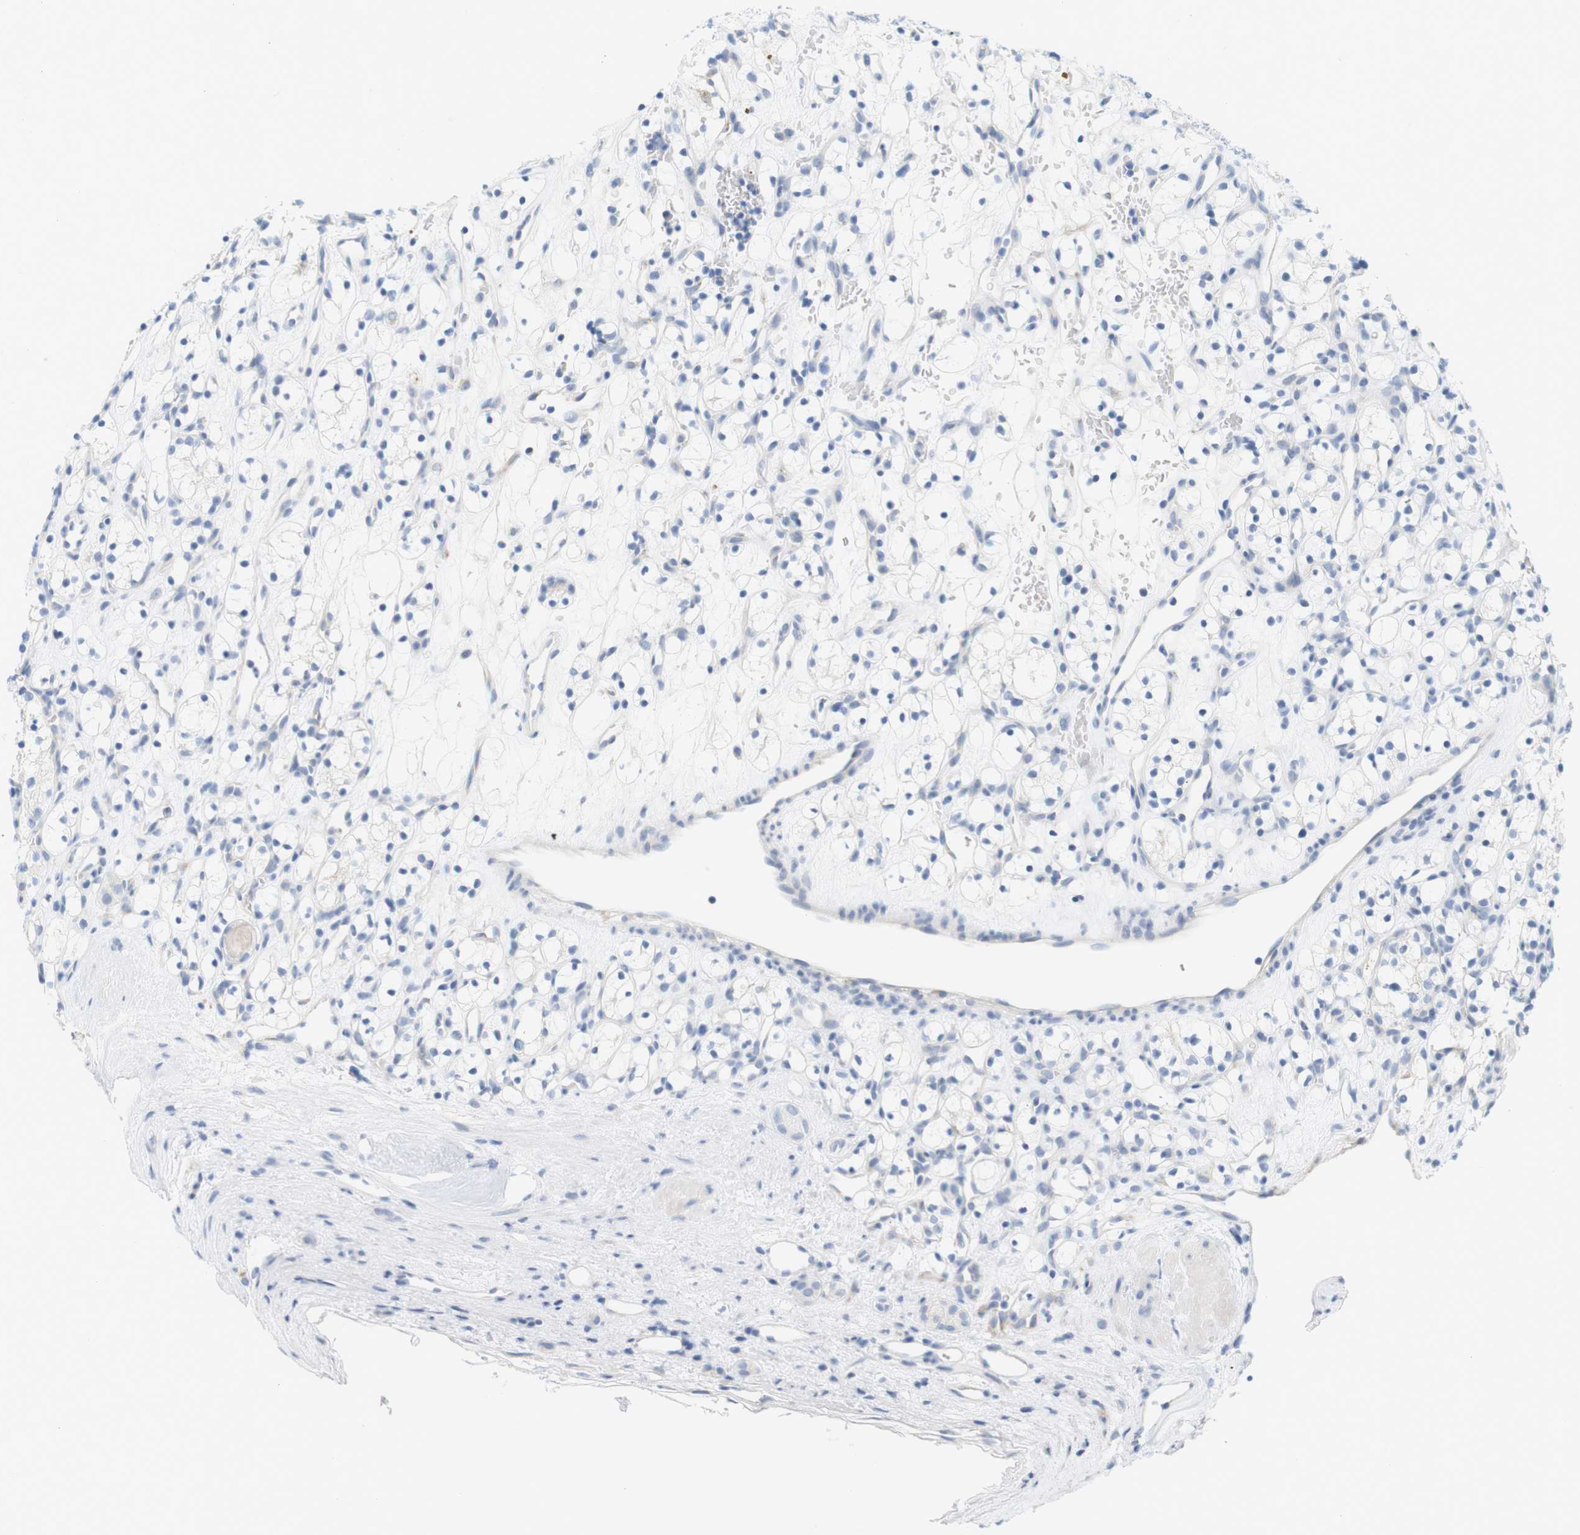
{"staining": {"intensity": "negative", "quantity": "none", "location": "none"}, "tissue": "renal cancer", "cell_type": "Tumor cells", "image_type": "cancer", "snomed": [{"axis": "morphology", "description": "Adenocarcinoma, NOS"}, {"axis": "topography", "description": "Kidney"}], "caption": "This is a histopathology image of immunohistochemistry (IHC) staining of renal adenocarcinoma, which shows no positivity in tumor cells. (DAB (3,3'-diaminobenzidine) immunohistochemistry (IHC) visualized using brightfield microscopy, high magnification).", "gene": "RGS9", "patient": {"sex": "female", "age": 60}}